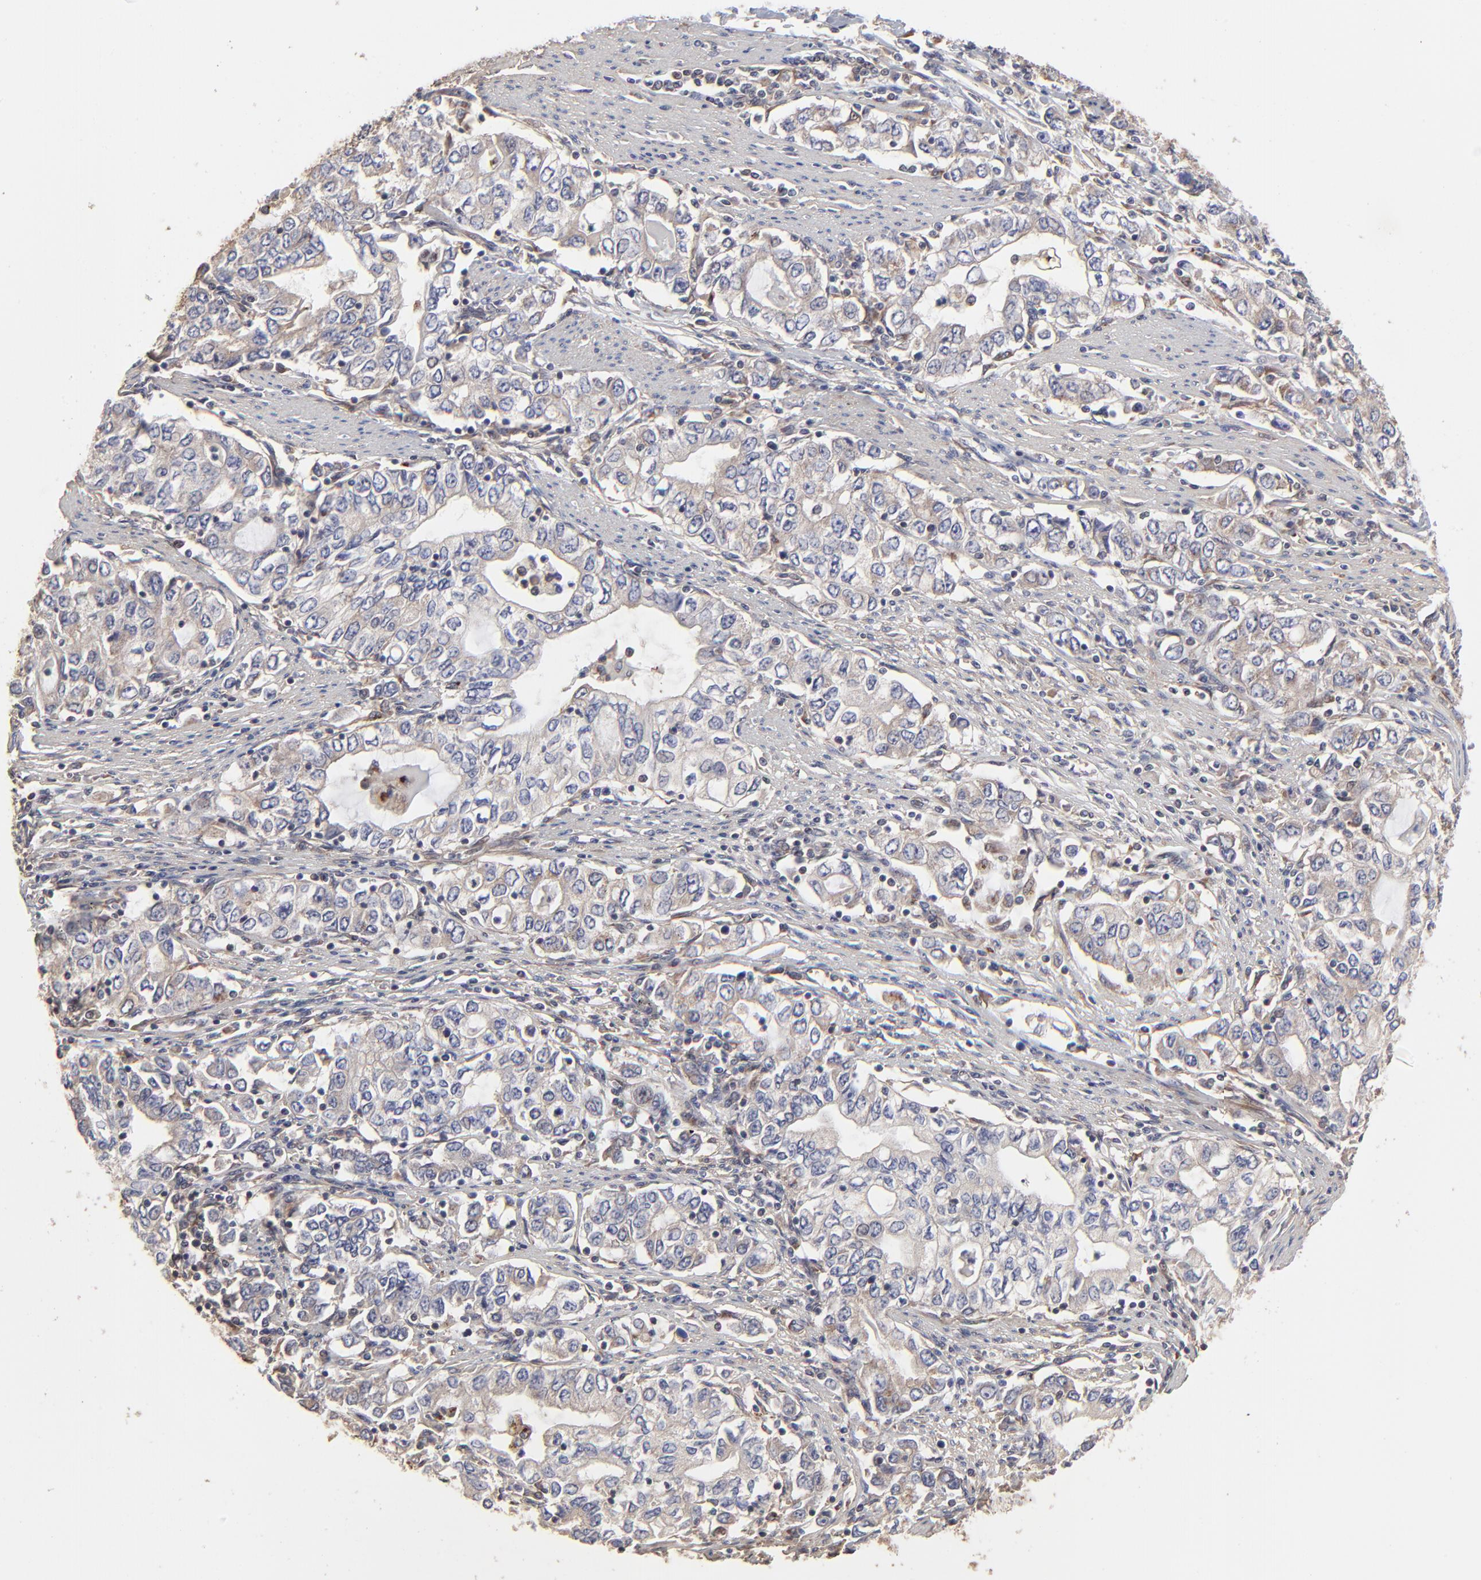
{"staining": {"intensity": "weak", "quantity": "<25%", "location": "cytoplasmic/membranous"}, "tissue": "stomach cancer", "cell_type": "Tumor cells", "image_type": "cancer", "snomed": [{"axis": "morphology", "description": "Adenocarcinoma, NOS"}, {"axis": "topography", "description": "Stomach, lower"}], "caption": "Immunohistochemistry of adenocarcinoma (stomach) shows no positivity in tumor cells.", "gene": "ELP2", "patient": {"sex": "female", "age": 72}}